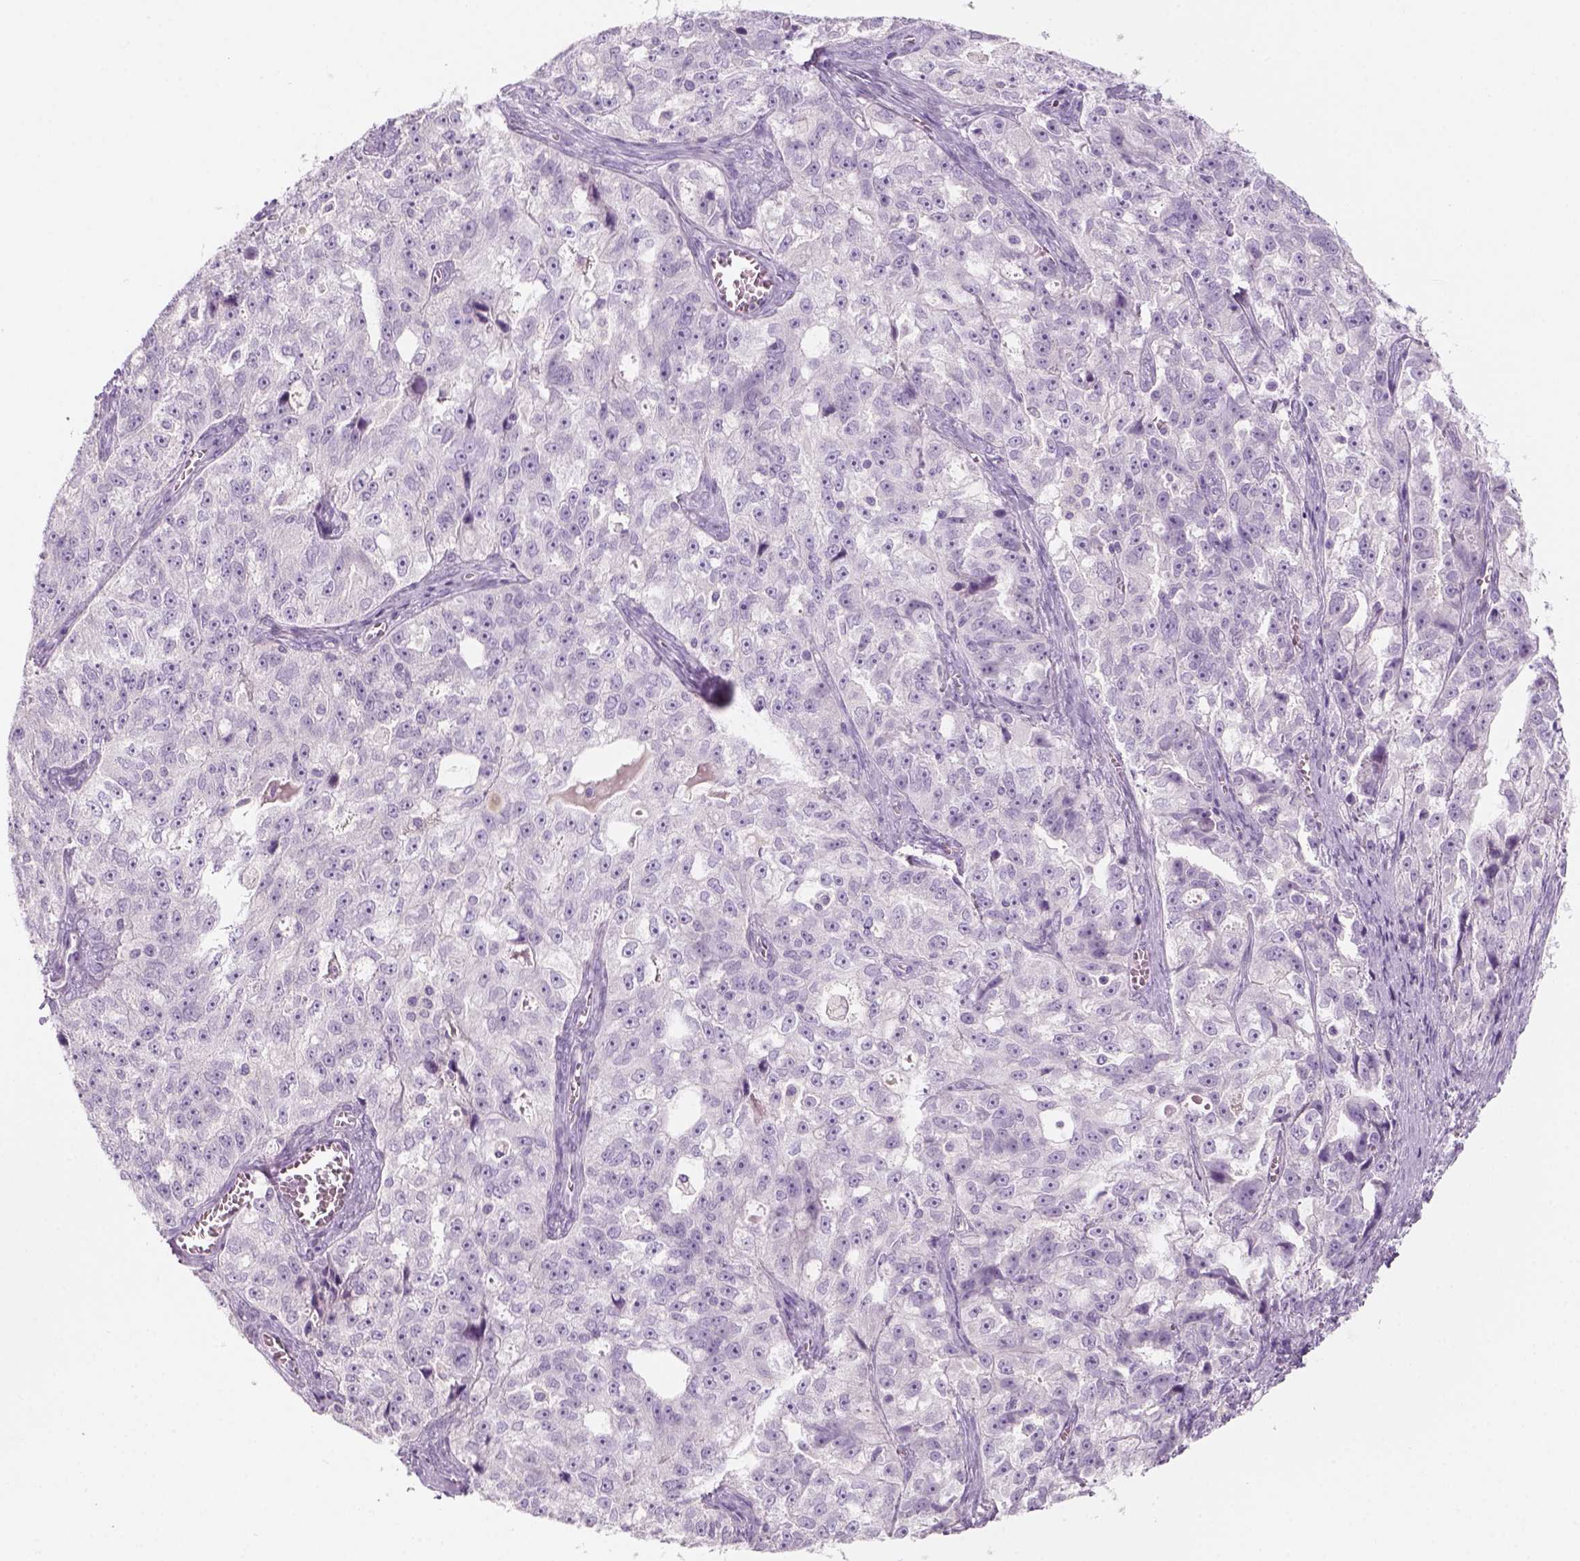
{"staining": {"intensity": "negative", "quantity": "none", "location": "none"}, "tissue": "ovarian cancer", "cell_type": "Tumor cells", "image_type": "cancer", "snomed": [{"axis": "morphology", "description": "Cystadenocarcinoma, serous, NOS"}, {"axis": "topography", "description": "Ovary"}], "caption": "Ovarian serous cystadenocarcinoma was stained to show a protein in brown. There is no significant staining in tumor cells.", "gene": "KRT25", "patient": {"sex": "female", "age": 51}}